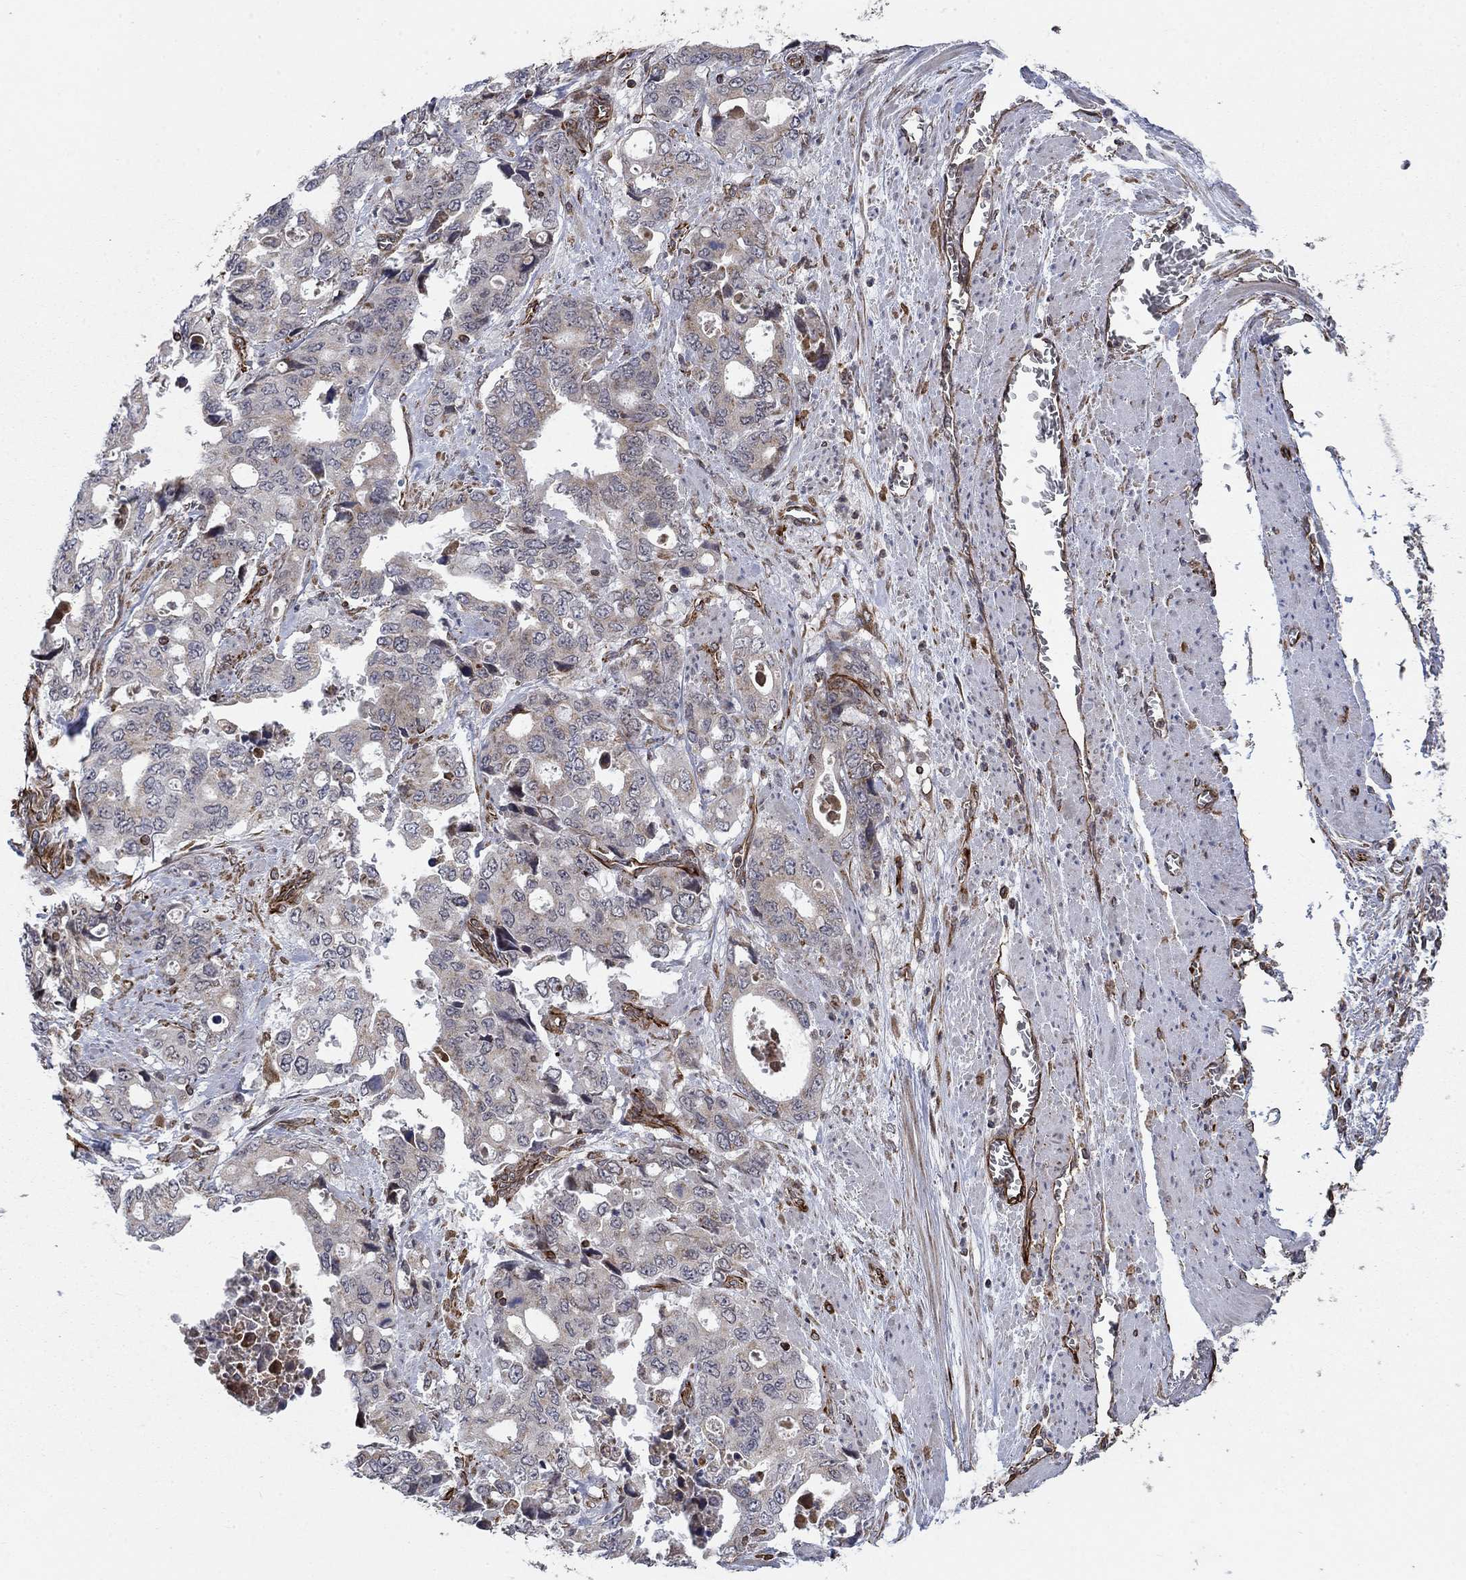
{"staining": {"intensity": "negative", "quantity": "none", "location": "none"}, "tissue": "stomach cancer", "cell_type": "Tumor cells", "image_type": "cancer", "snomed": [{"axis": "morphology", "description": "Adenocarcinoma, NOS"}, {"axis": "topography", "description": "Stomach, upper"}], "caption": "This is an immunohistochemistry image of human adenocarcinoma (stomach). There is no positivity in tumor cells.", "gene": "NDUFC1", "patient": {"sex": "male", "age": 74}}